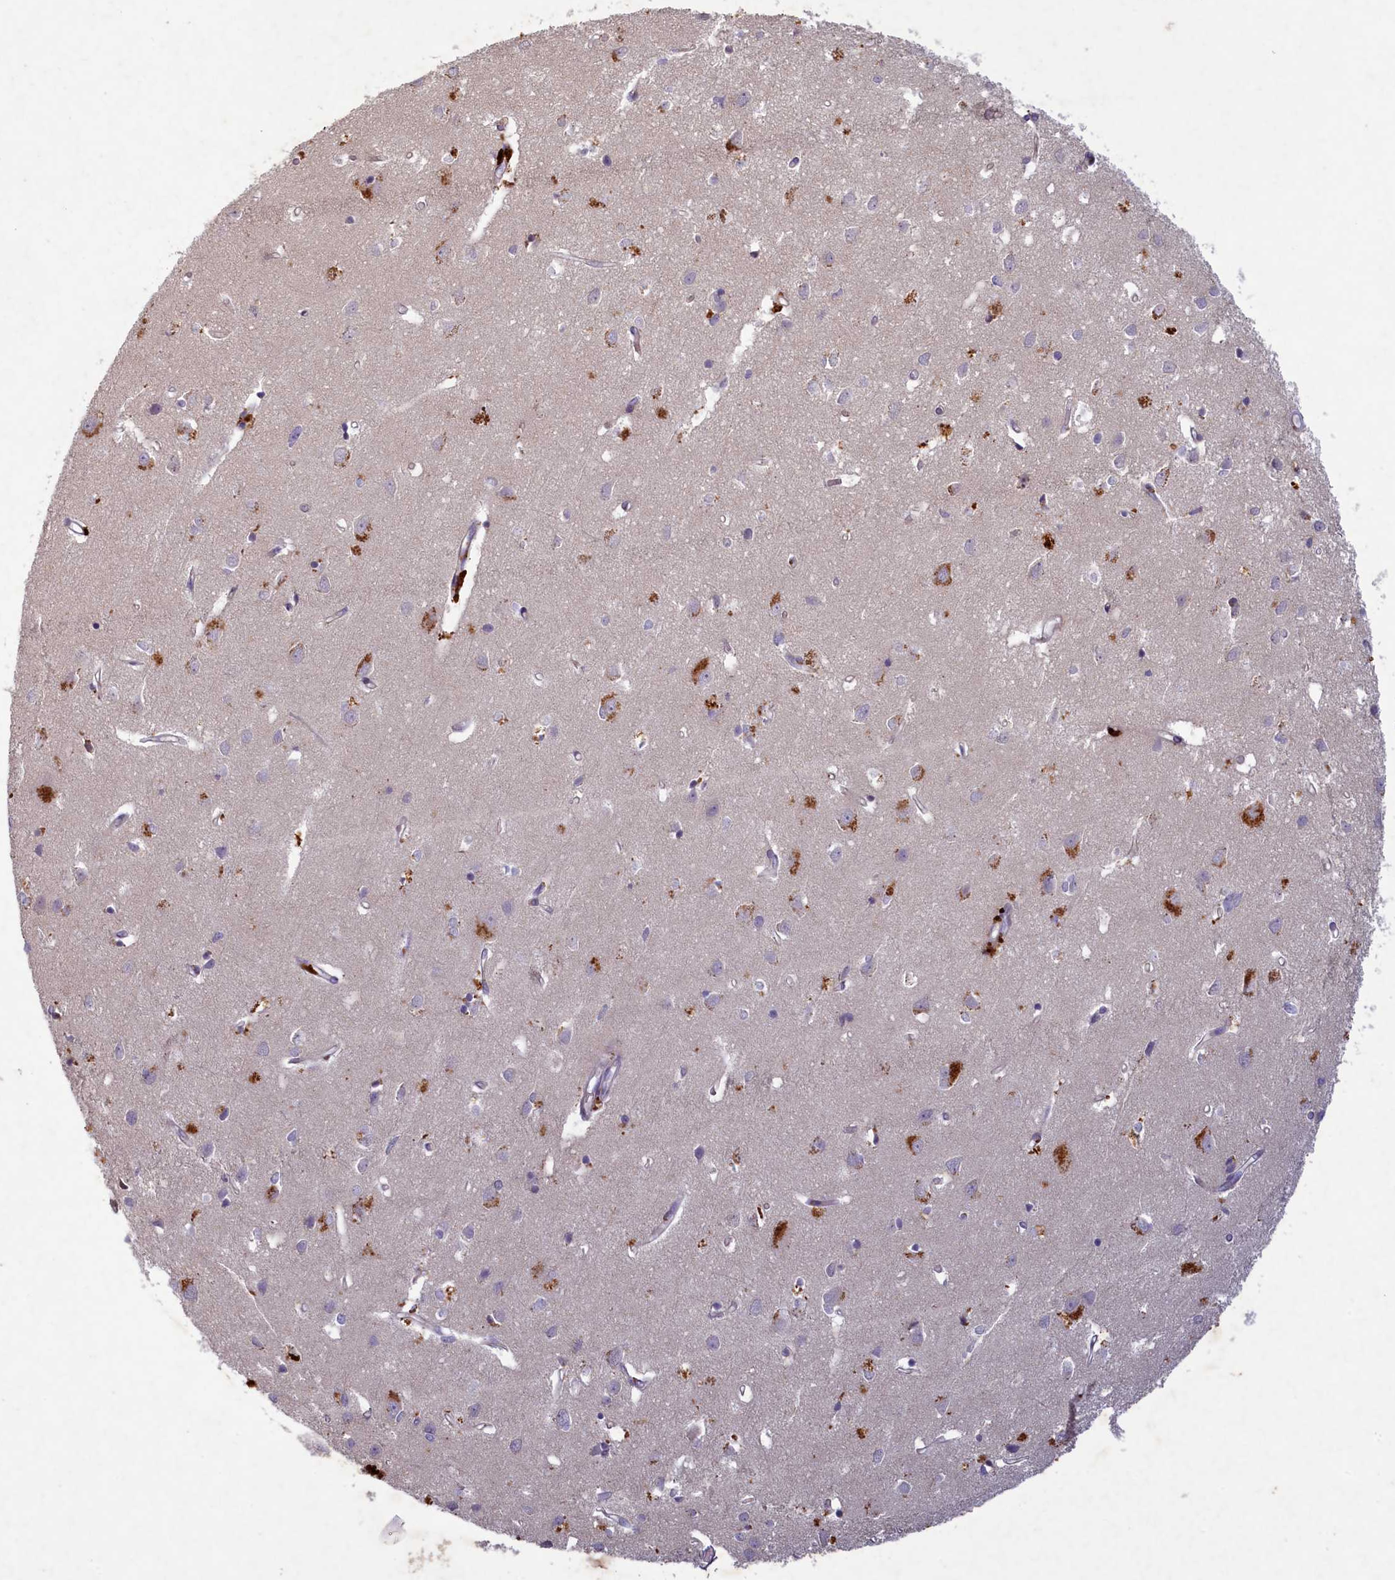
{"staining": {"intensity": "negative", "quantity": "none", "location": "none"}, "tissue": "cerebral cortex", "cell_type": "Endothelial cells", "image_type": "normal", "snomed": [{"axis": "morphology", "description": "Normal tissue, NOS"}, {"axis": "topography", "description": "Cerebral cortex"}], "caption": "Micrograph shows no significant protein expression in endothelial cells of benign cerebral cortex. (DAB (3,3'-diaminobenzidine) immunohistochemistry (IHC) visualized using brightfield microscopy, high magnification).", "gene": "PLEKHG6", "patient": {"sex": "female", "age": 64}}